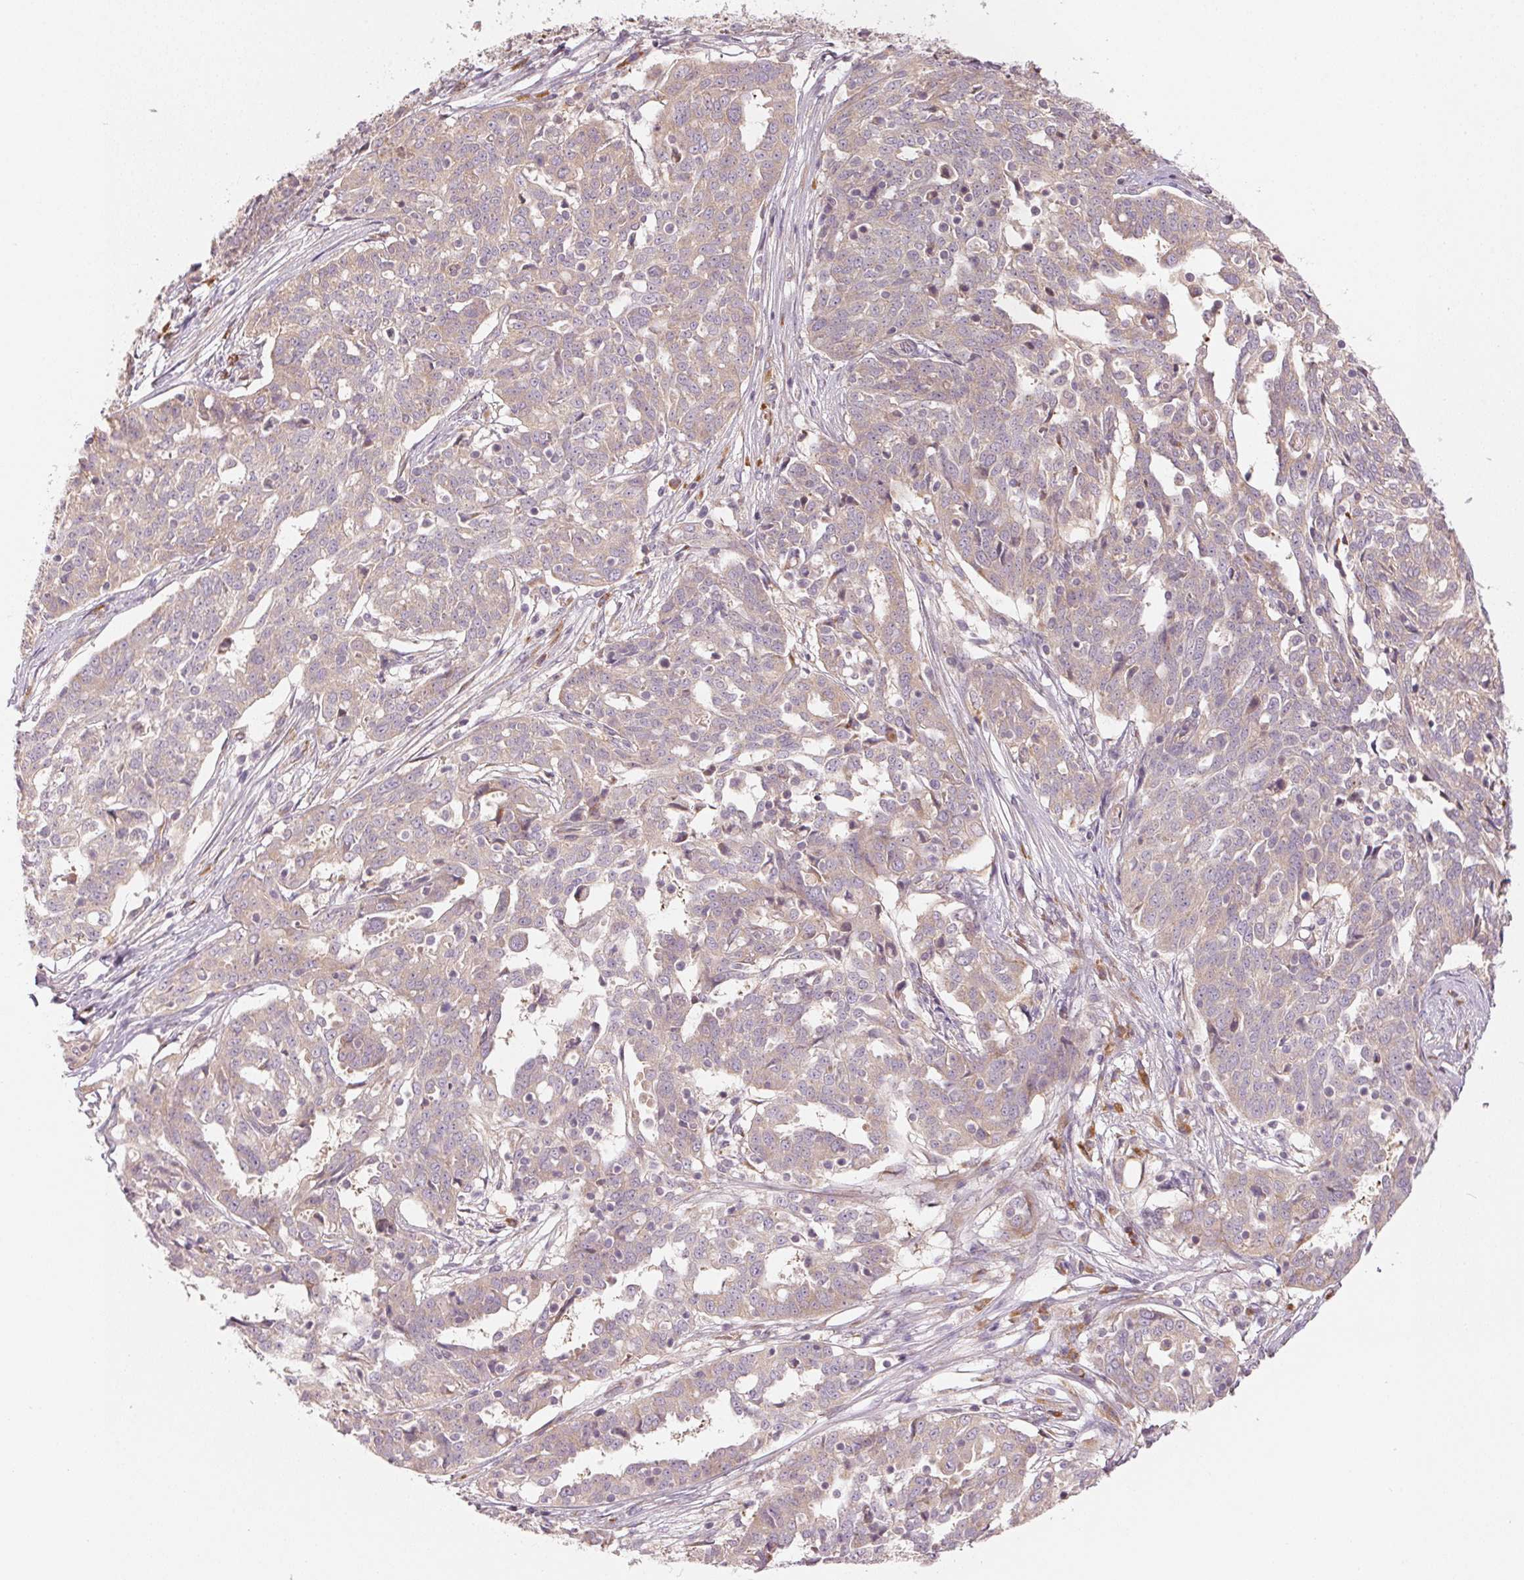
{"staining": {"intensity": "weak", "quantity": "25%-75%", "location": "cytoplasmic/membranous"}, "tissue": "ovarian cancer", "cell_type": "Tumor cells", "image_type": "cancer", "snomed": [{"axis": "morphology", "description": "Cystadenocarcinoma, serous, NOS"}, {"axis": "topography", "description": "Ovary"}], "caption": "Immunohistochemical staining of ovarian serous cystadenocarcinoma demonstrates low levels of weak cytoplasmic/membranous staining in approximately 25%-75% of tumor cells.", "gene": "BLOC1S2", "patient": {"sex": "female", "age": 67}}